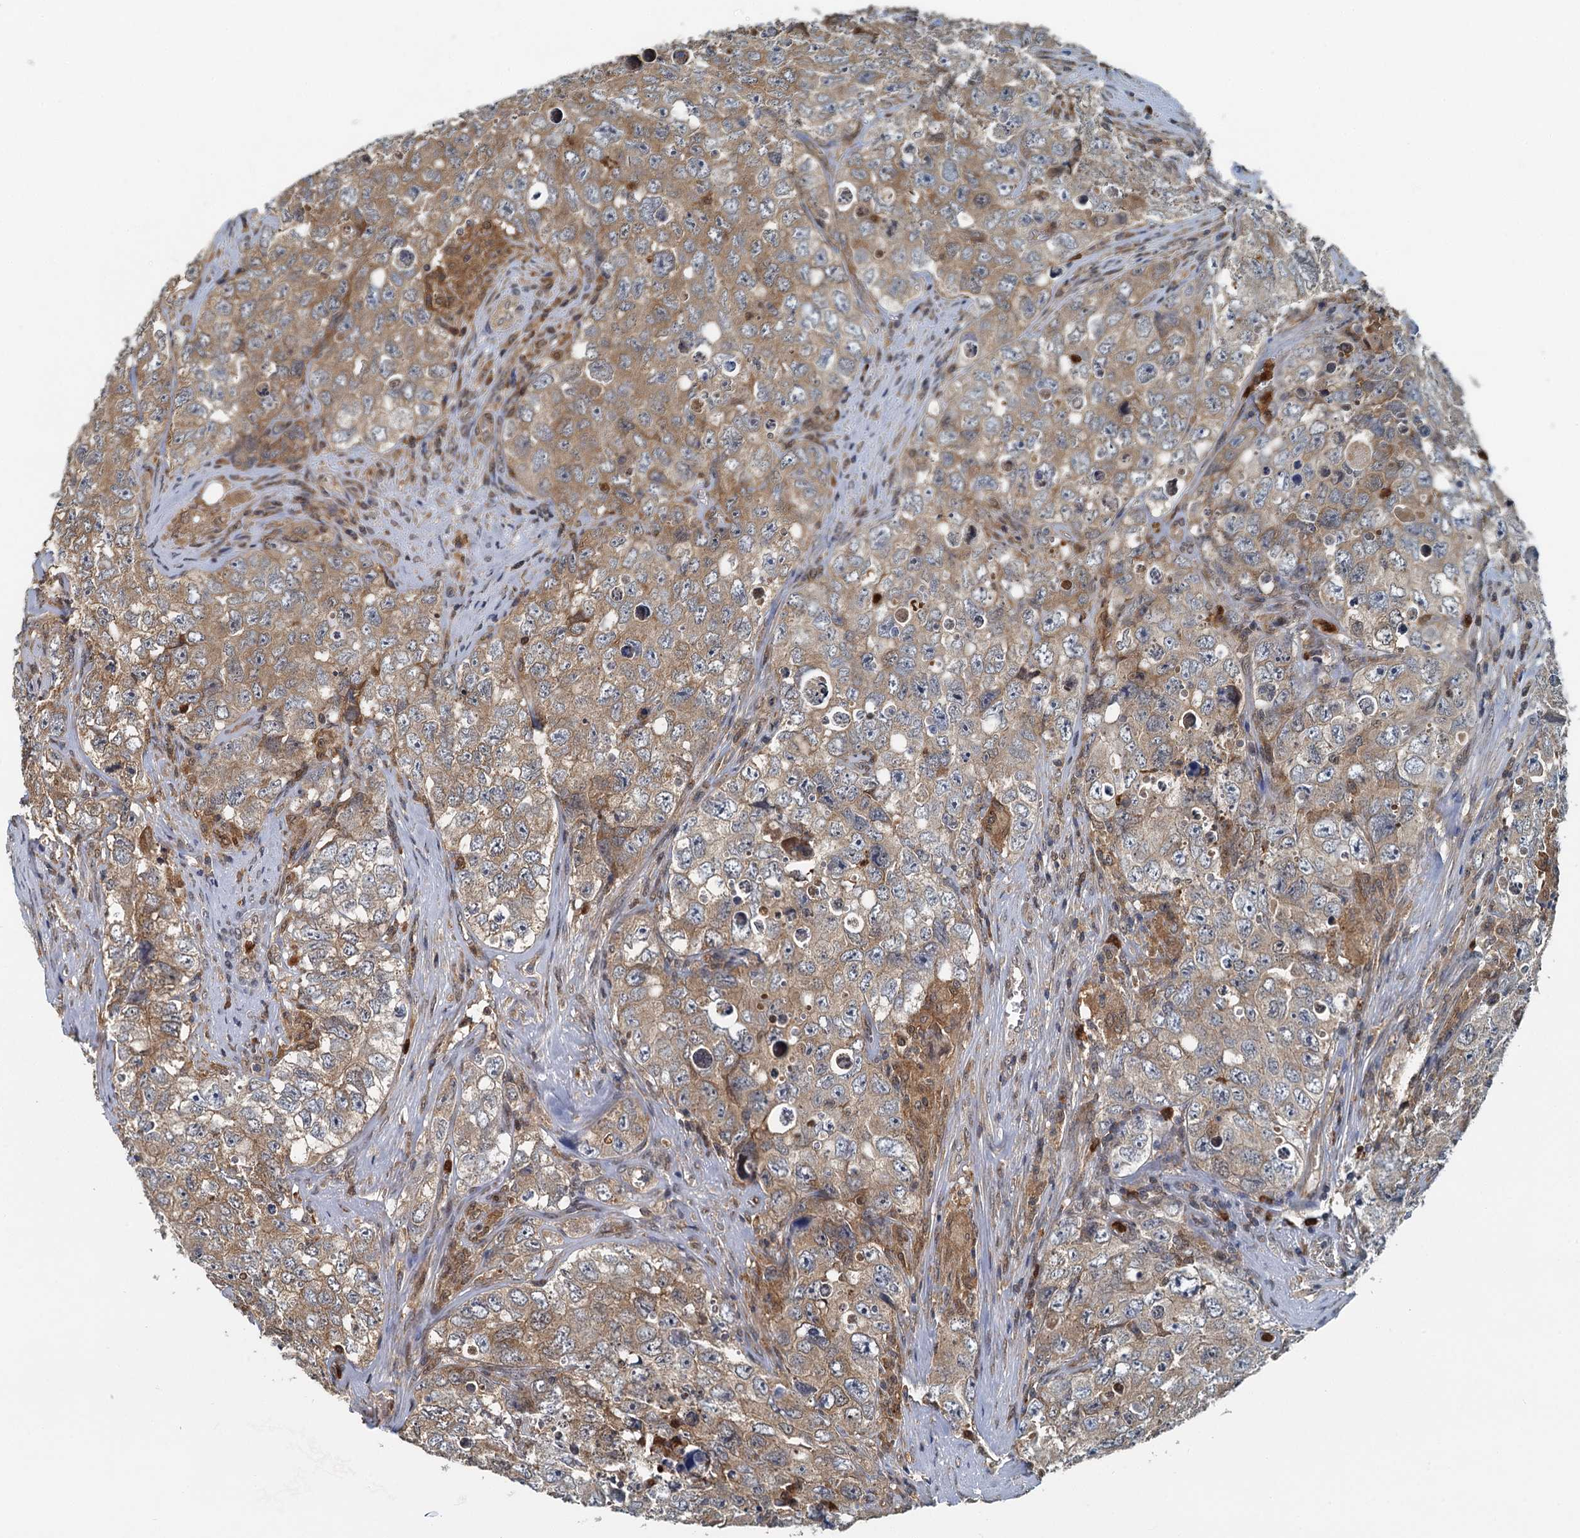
{"staining": {"intensity": "moderate", "quantity": "25%-75%", "location": "cytoplasmic/membranous"}, "tissue": "testis cancer", "cell_type": "Tumor cells", "image_type": "cancer", "snomed": [{"axis": "morphology", "description": "Seminoma, NOS"}, {"axis": "morphology", "description": "Carcinoma, Embryonal, NOS"}, {"axis": "topography", "description": "Testis"}], "caption": "Immunohistochemistry (IHC) of testis cancer displays medium levels of moderate cytoplasmic/membranous staining in approximately 25%-75% of tumor cells. (DAB IHC, brown staining for protein, blue staining for nuclei).", "gene": "GPI", "patient": {"sex": "male", "age": 43}}